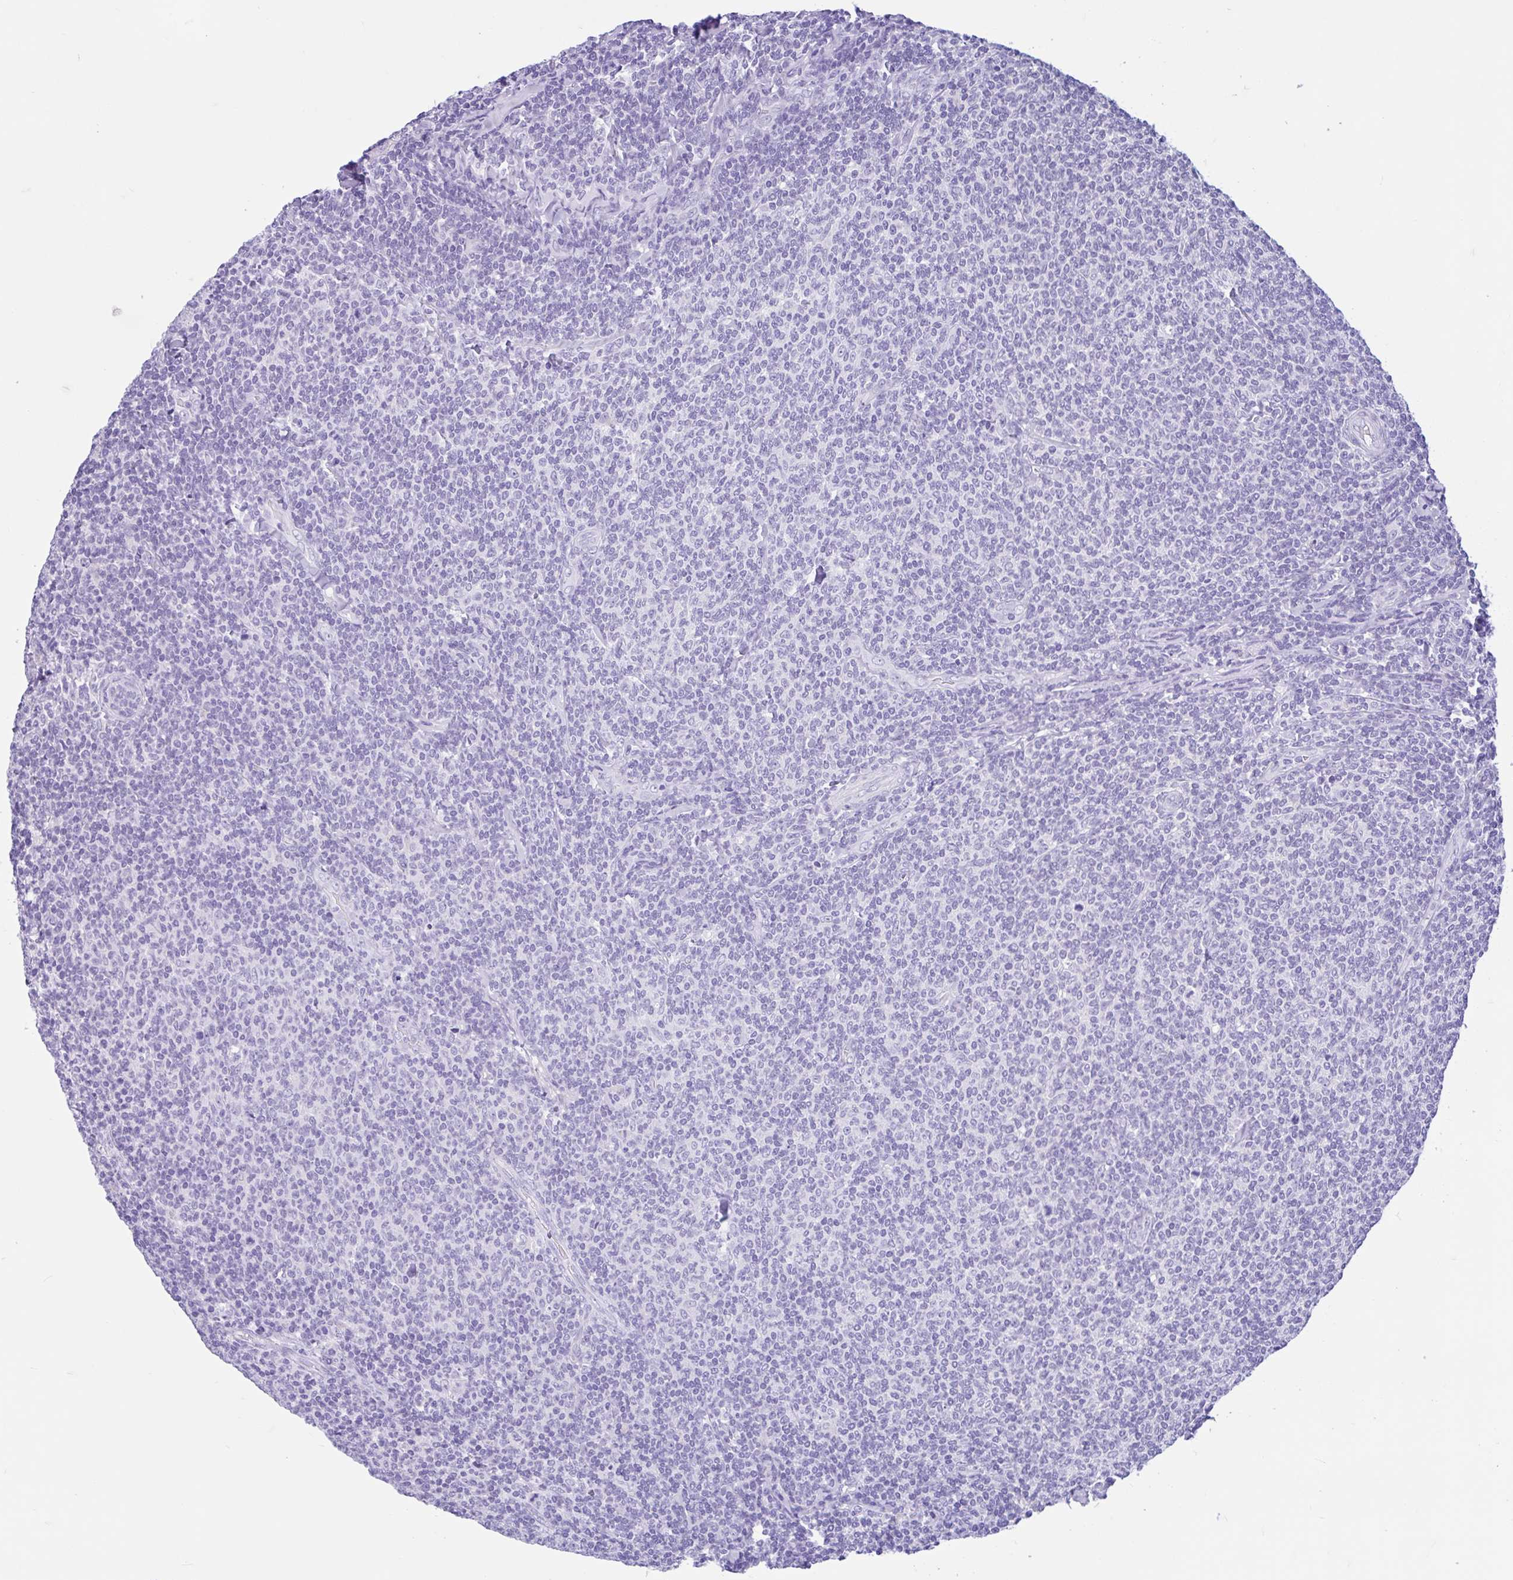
{"staining": {"intensity": "negative", "quantity": "none", "location": "none"}, "tissue": "lymphoma", "cell_type": "Tumor cells", "image_type": "cancer", "snomed": [{"axis": "morphology", "description": "Malignant lymphoma, non-Hodgkin's type, Low grade"}, {"axis": "topography", "description": "Lymph node"}], "caption": "Low-grade malignant lymphoma, non-Hodgkin's type was stained to show a protein in brown. There is no significant positivity in tumor cells.", "gene": "OR4N4", "patient": {"sex": "male", "age": 52}}